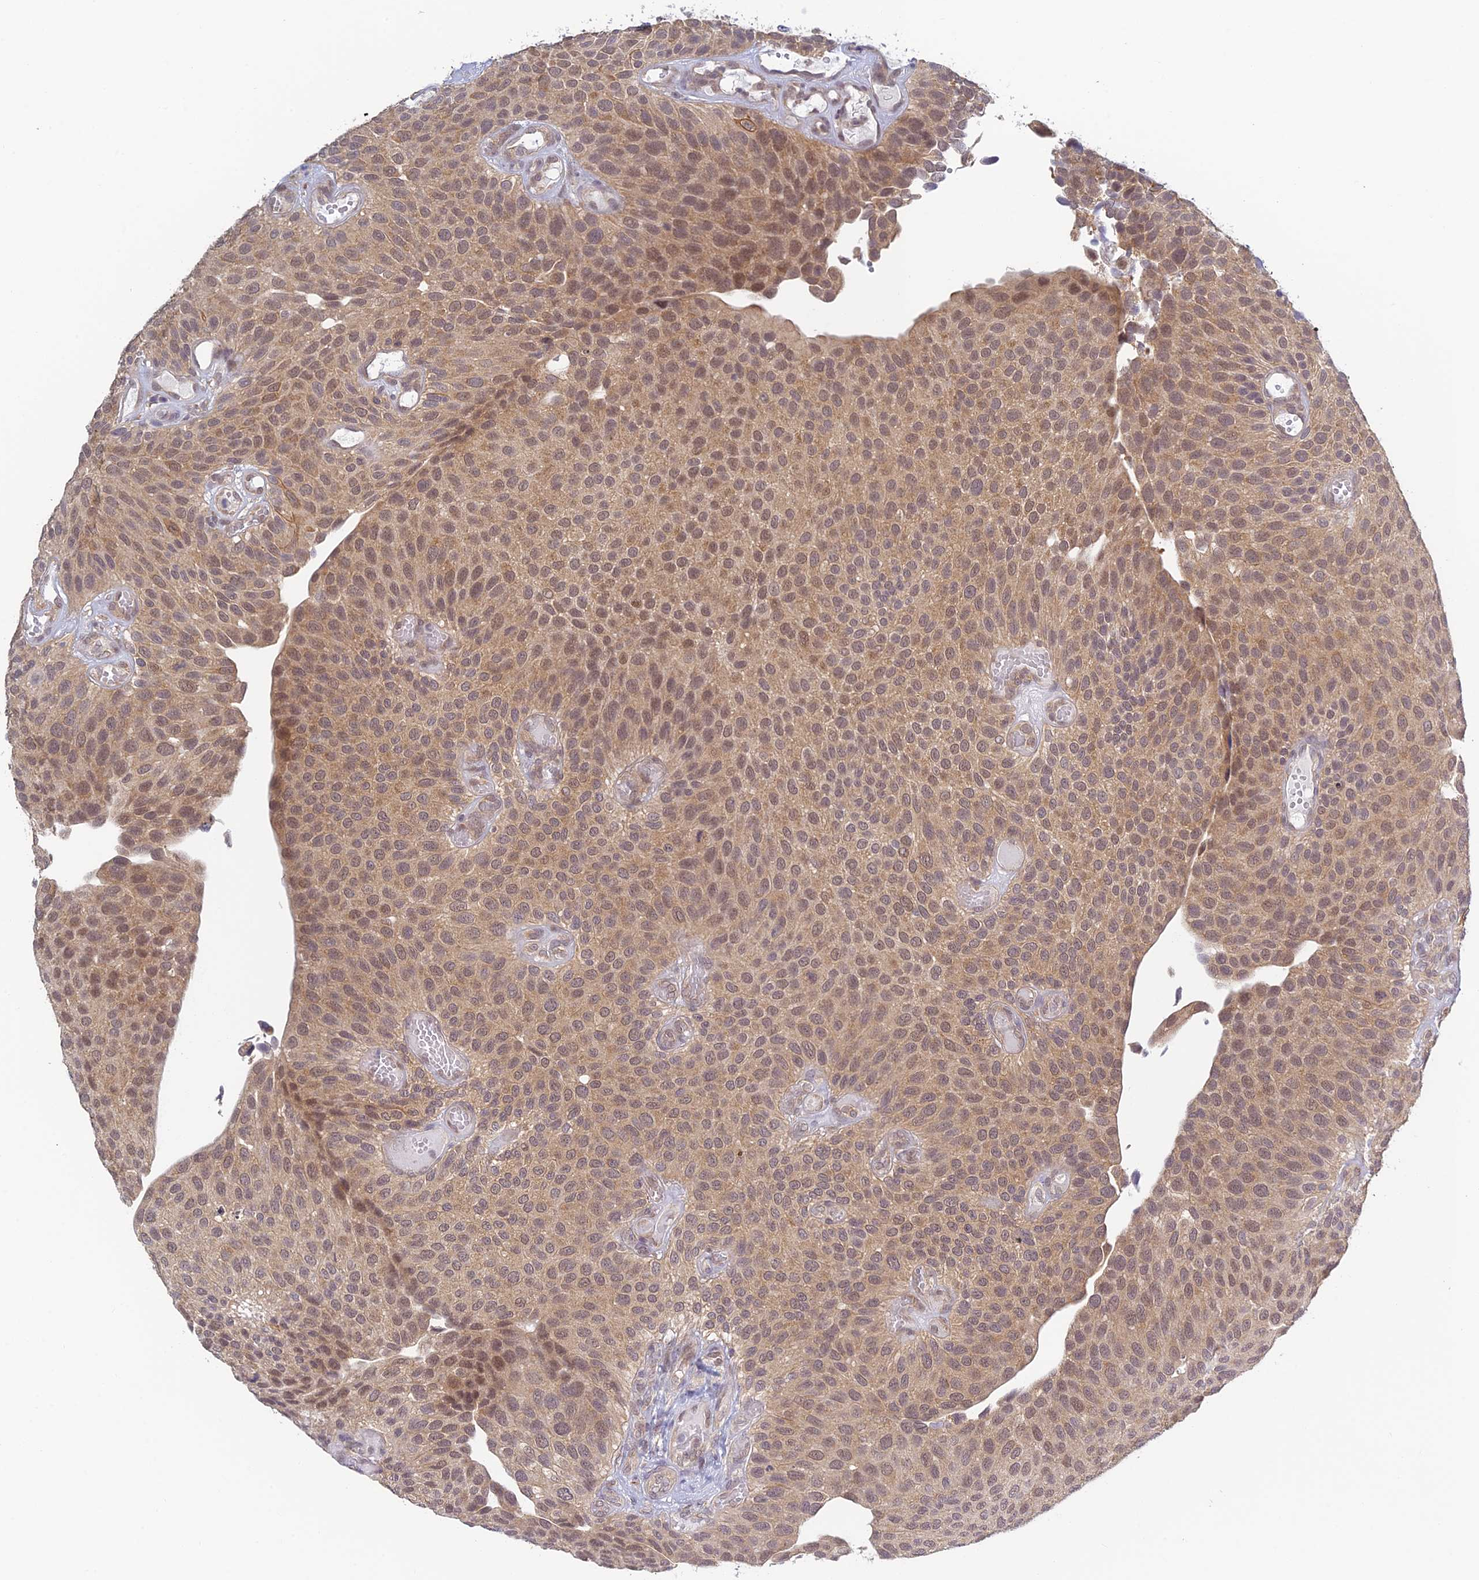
{"staining": {"intensity": "moderate", "quantity": "25%-75%", "location": "cytoplasmic/membranous,nuclear"}, "tissue": "urothelial cancer", "cell_type": "Tumor cells", "image_type": "cancer", "snomed": [{"axis": "morphology", "description": "Urothelial carcinoma, Low grade"}, {"axis": "topography", "description": "Urinary bladder"}], "caption": "Urothelial cancer stained with a protein marker demonstrates moderate staining in tumor cells.", "gene": "SKIC8", "patient": {"sex": "male", "age": 89}}